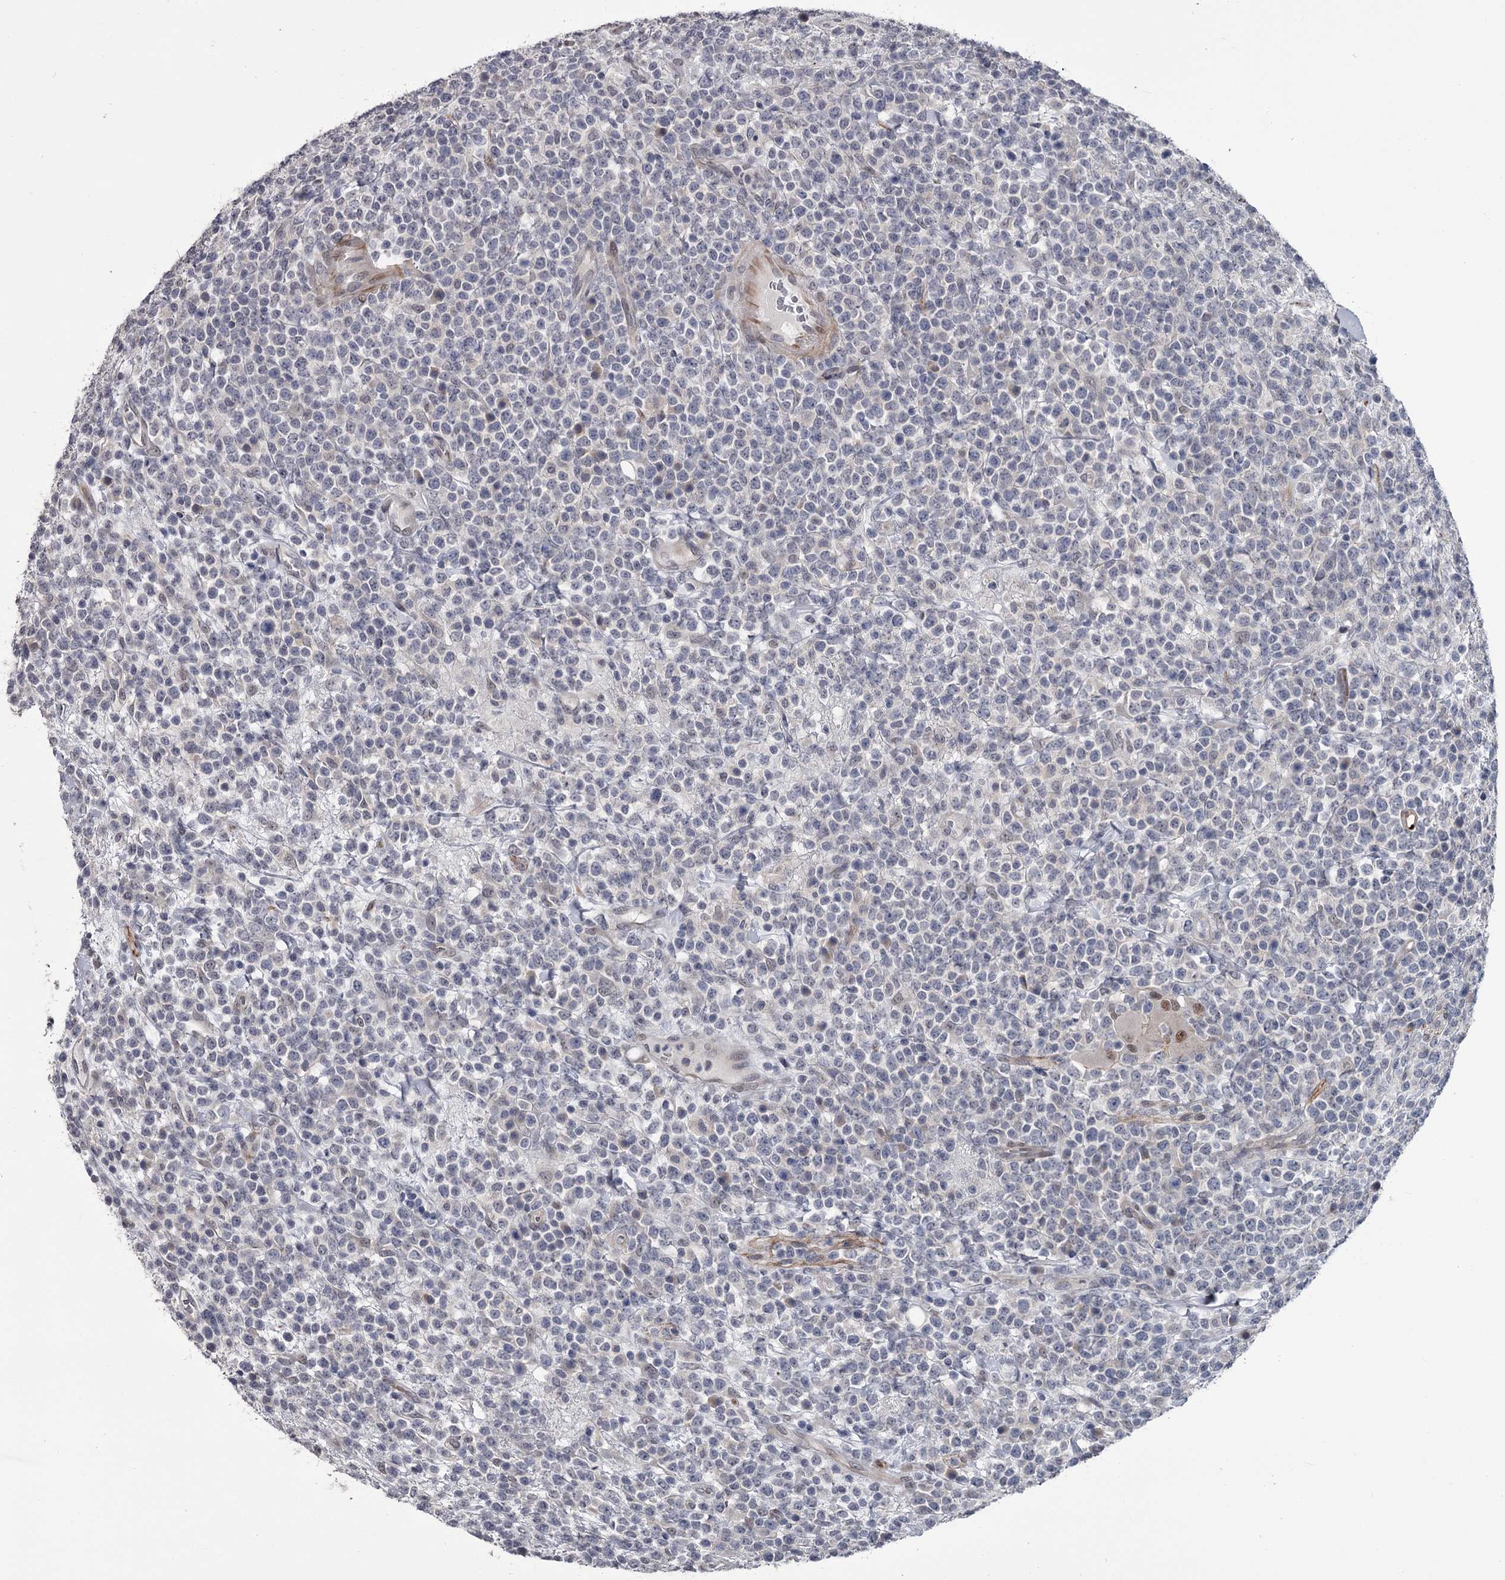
{"staining": {"intensity": "negative", "quantity": "none", "location": "none"}, "tissue": "lymphoma", "cell_type": "Tumor cells", "image_type": "cancer", "snomed": [{"axis": "morphology", "description": "Malignant lymphoma, non-Hodgkin's type, High grade"}, {"axis": "topography", "description": "Colon"}], "caption": "Immunohistochemistry (IHC) image of neoplastic tissue: lymphoma stained with DAB demonstrates no significant protein positivity in tumor cells.", "gene": "PRPF40B", "patient": {"sex": "female", "age": 53}}